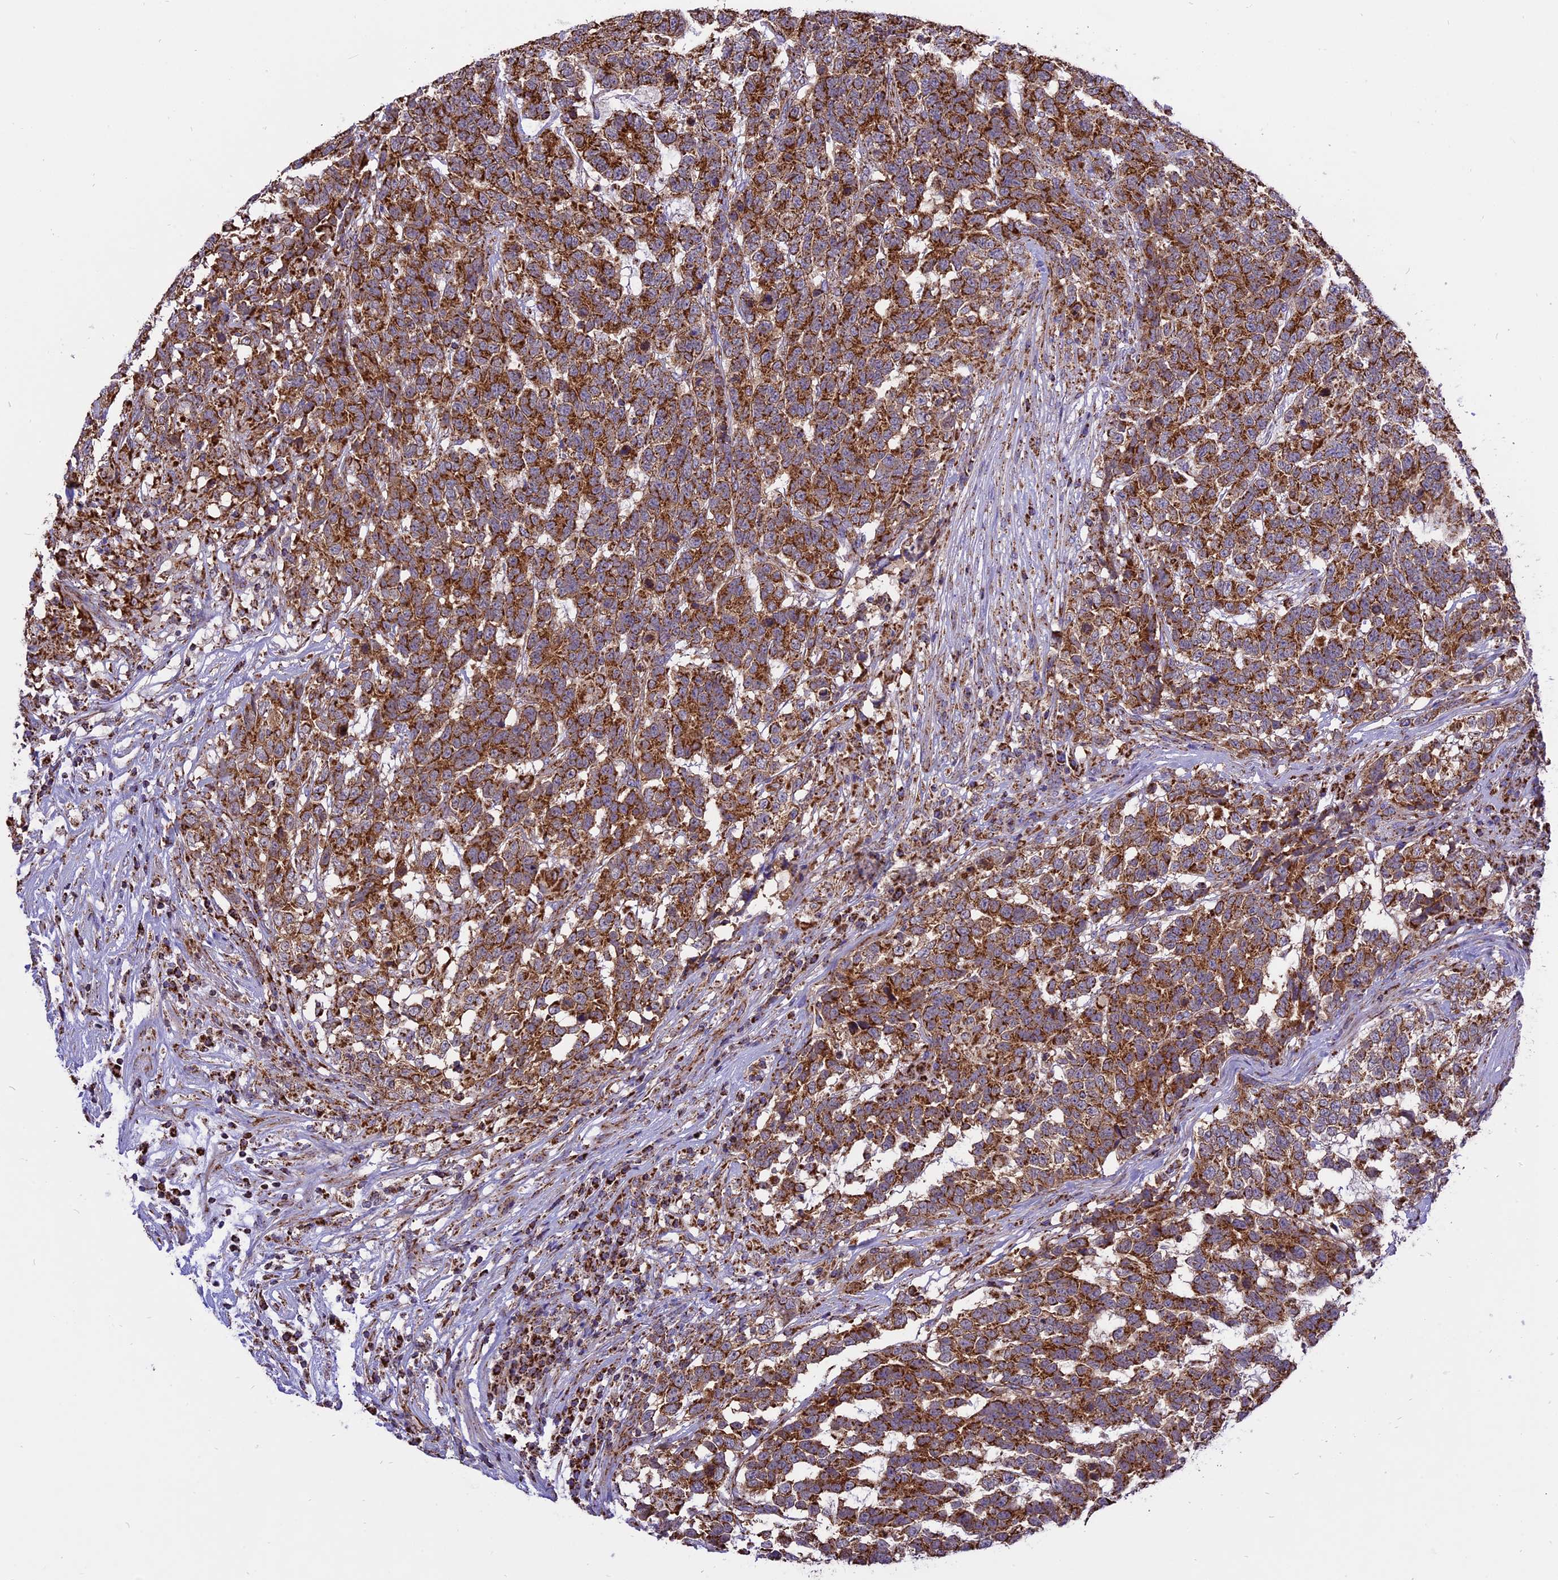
{"staining": {"intensity": "strong", "quantity": ">75%", "location": "cytoplasmic/membranous"}, "tissue": "testis cancer", "cell_type": "Tumor cells", "image_type": "cancer", "snomed": [{"axis": "morphology", "description": "Carcinoma, Embryonal, NOS"}, {"axis": "topography", "description": "Testis"}], "caption": "IHC image of neoplastic tissue: testis cancer (embryonal carcinoma) stained using IHC reveals high levels of strong protein expression localized specifically in the cytoplasmic/membranous of tumor cells, appearing as a cytoplasmic/membranous brown color.", "gene": "TTC4", "patient": {"sex": "male", "age": 26}}